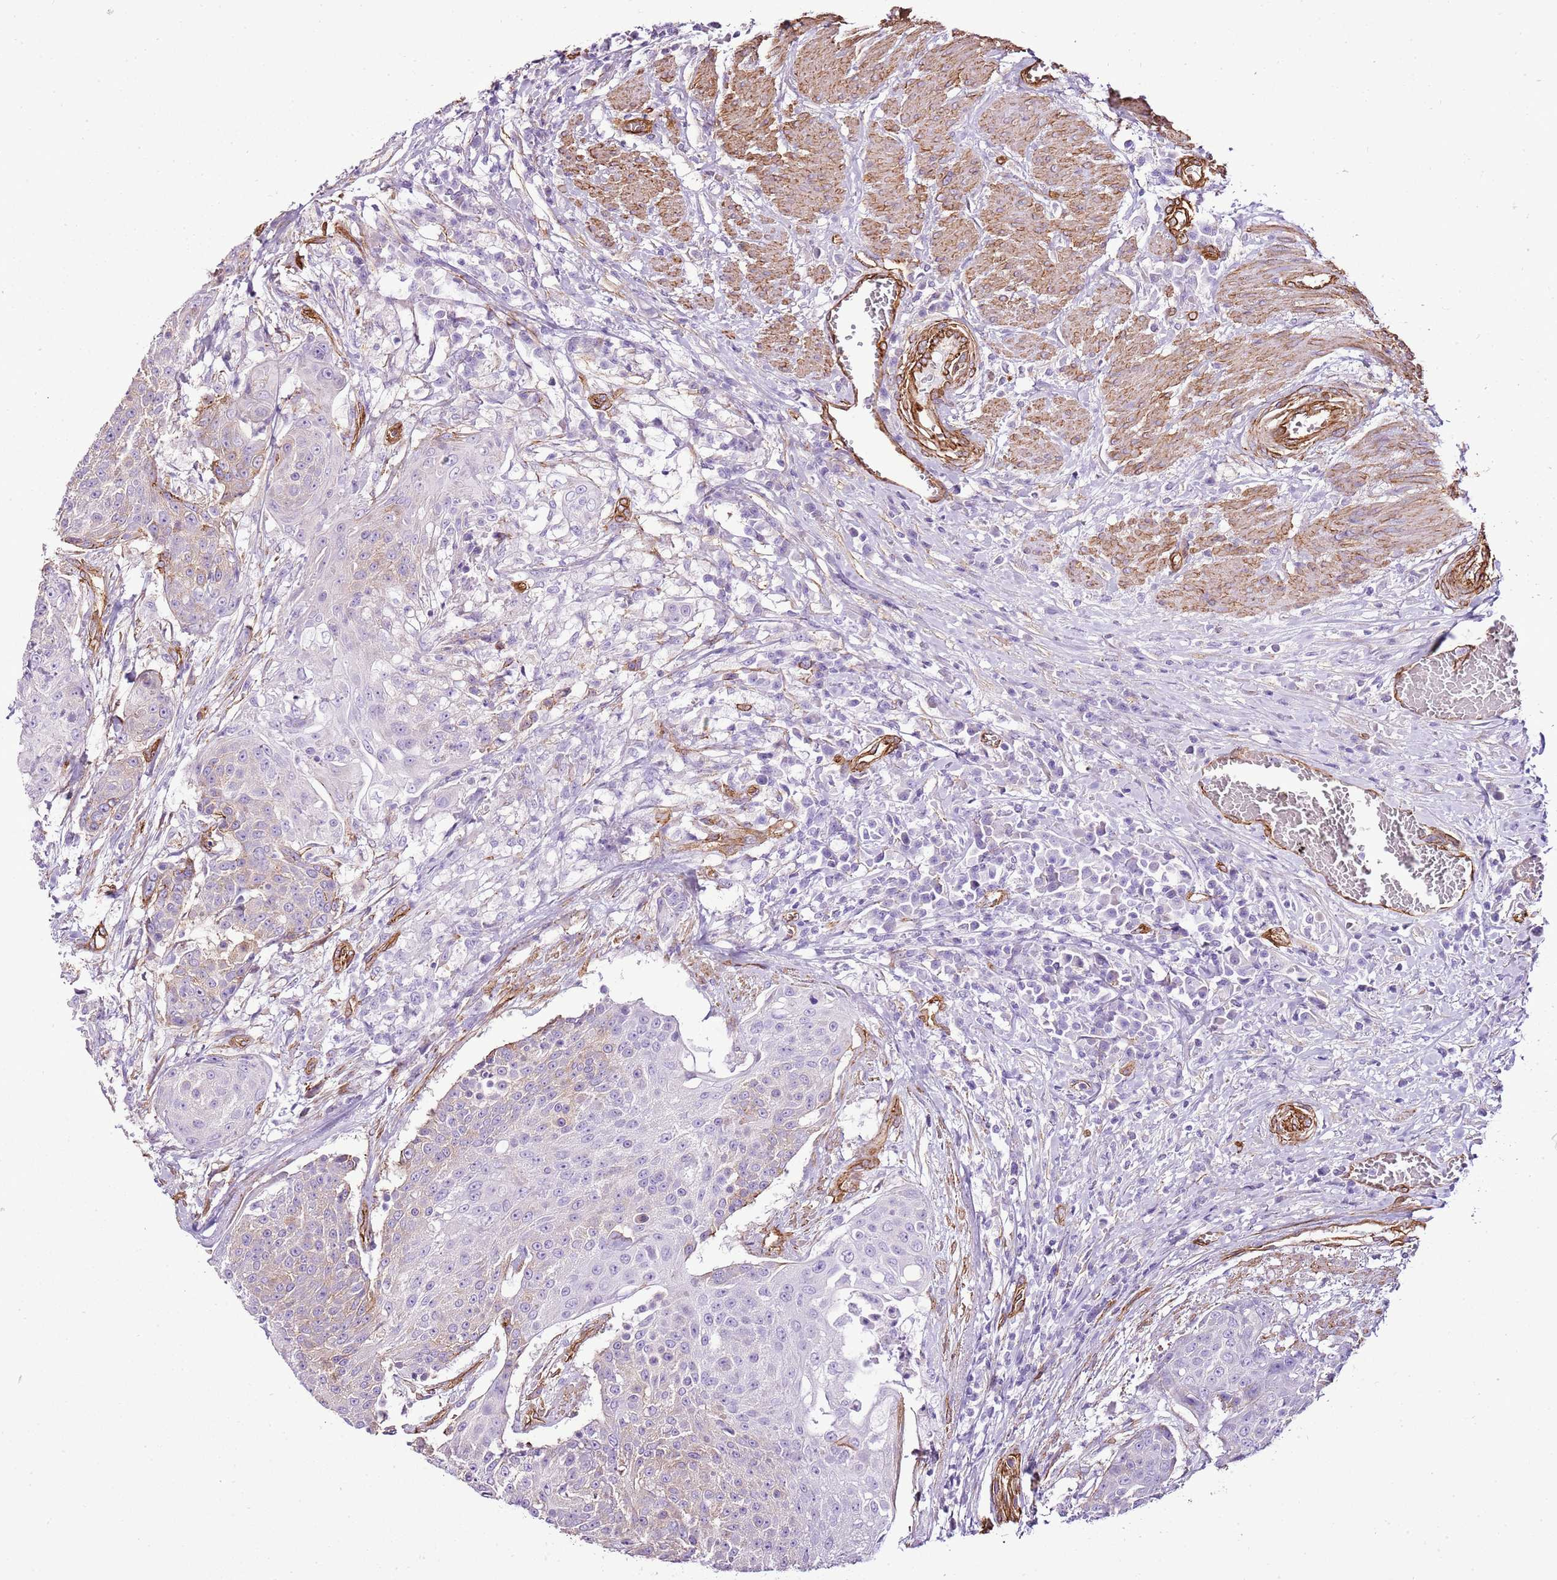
{"staining": {"intensity": "weak", "quantity": "<25%", "location": "cytoplasmic/membranous"}, "tissue": "urothelial cancer", "cell_type": "Tumor cells", "image_type": "cancer", "snomed": [{"axis": "morphology", "description": "Urothelial carcinoma, High grade"}, {"axis": "topography", "description": "Urinary bladder"}], "caption": "Urothelial cancer was stained to show a protein in brown. There is no significant staining in tumor cells.", "gene": "CTDSPL", "patient": {"sex": "female", "age": 63}}